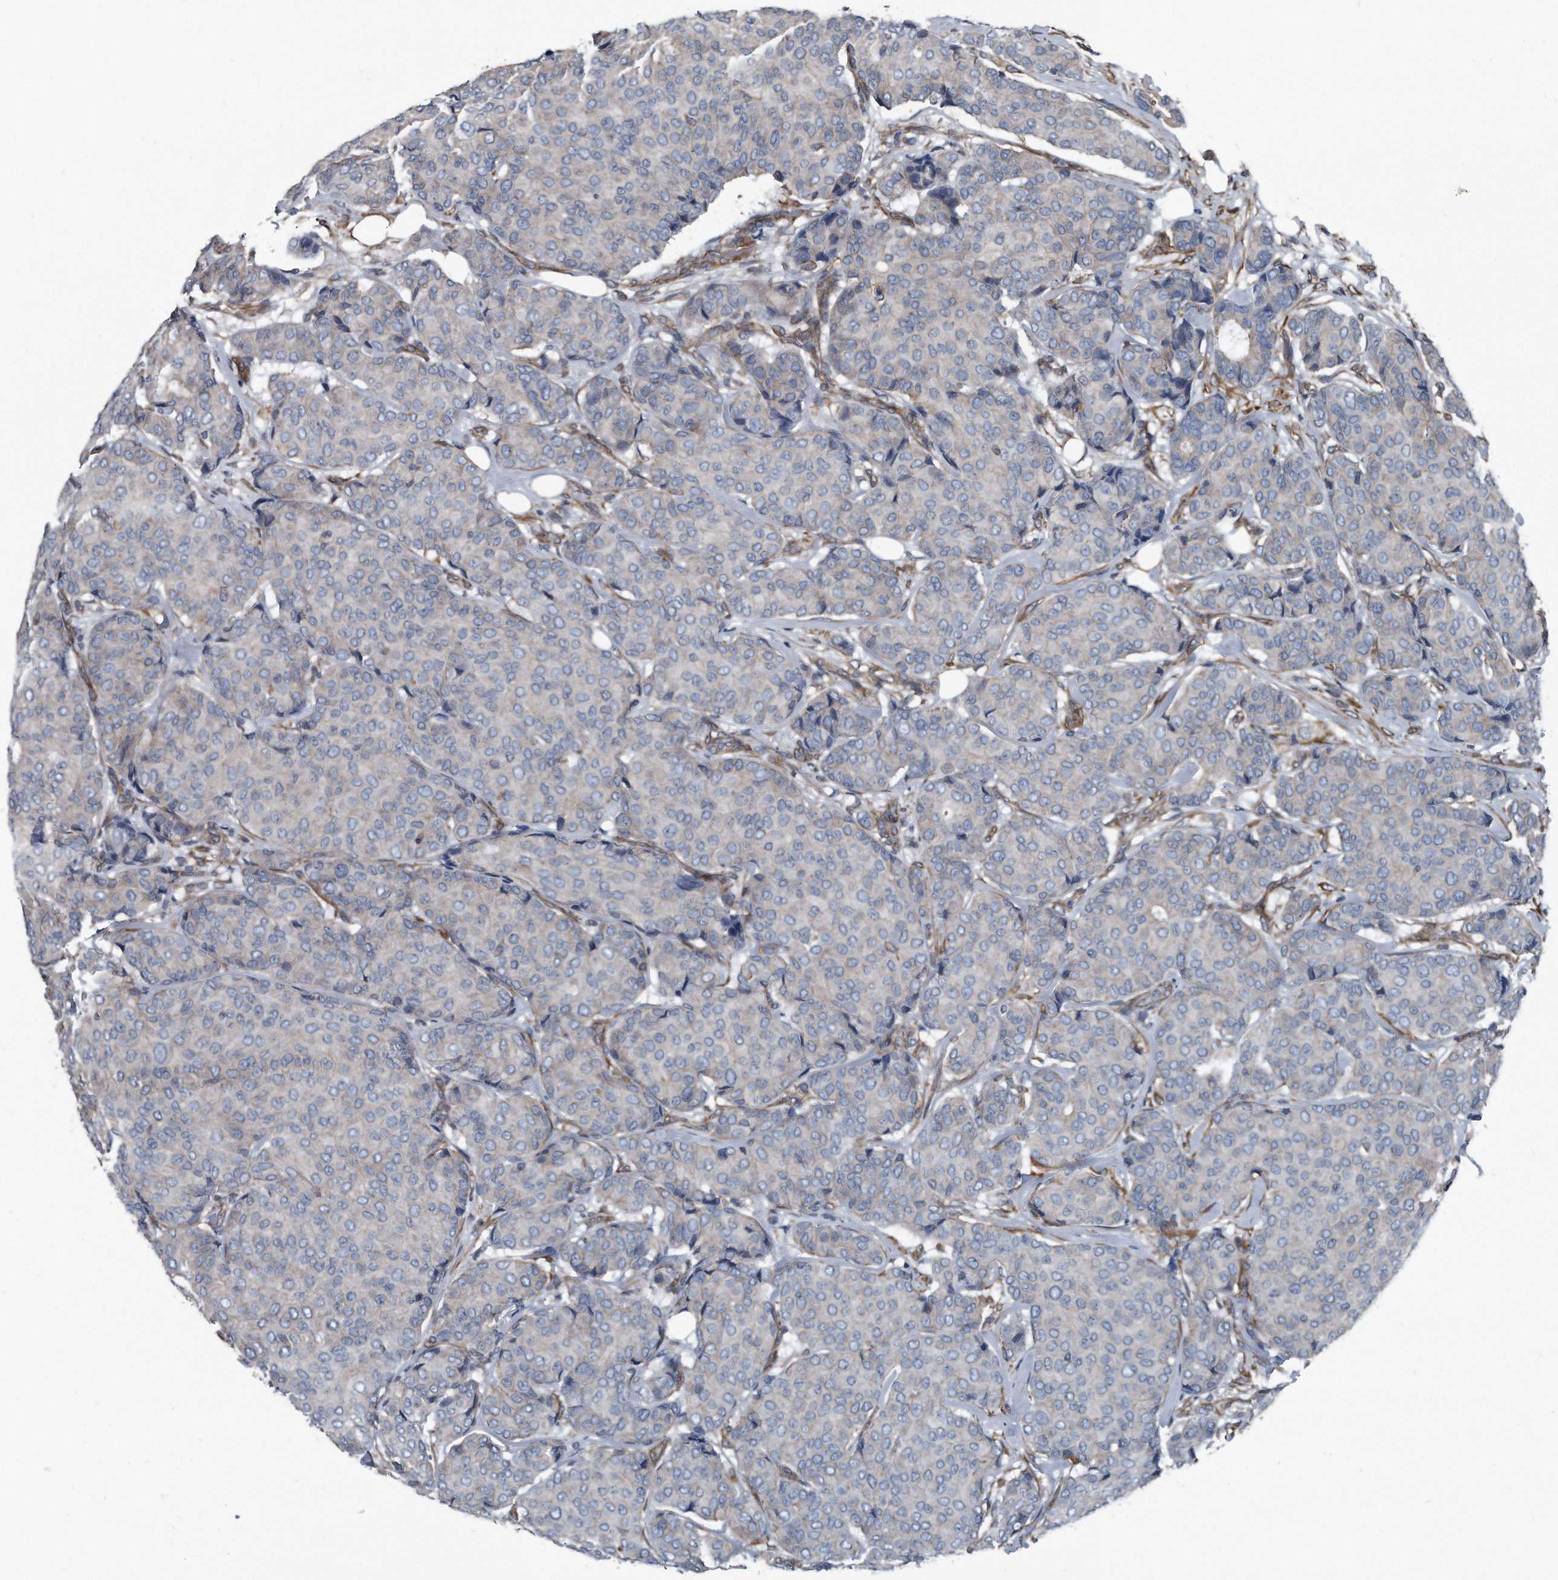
{"staining": {"intensity": "negative", "quantity": "none", "location": "none"}, "tissue": "breast cancer", "cell_type": "Tumor cells", "image_type": "cancer", "snomed": [{"axis": "morphology", "description": "Duct carcinoma"}, {"axis": "topography", "description": "Breast"}], "caption": "Micrograph shows no significant protein staining in tumor cells of breast cancer (infiltrating ductal carcinoma). Nuclei are stained in blue.", "gene": "PLEC", "patient": {"sex": "female", "age": 75}}